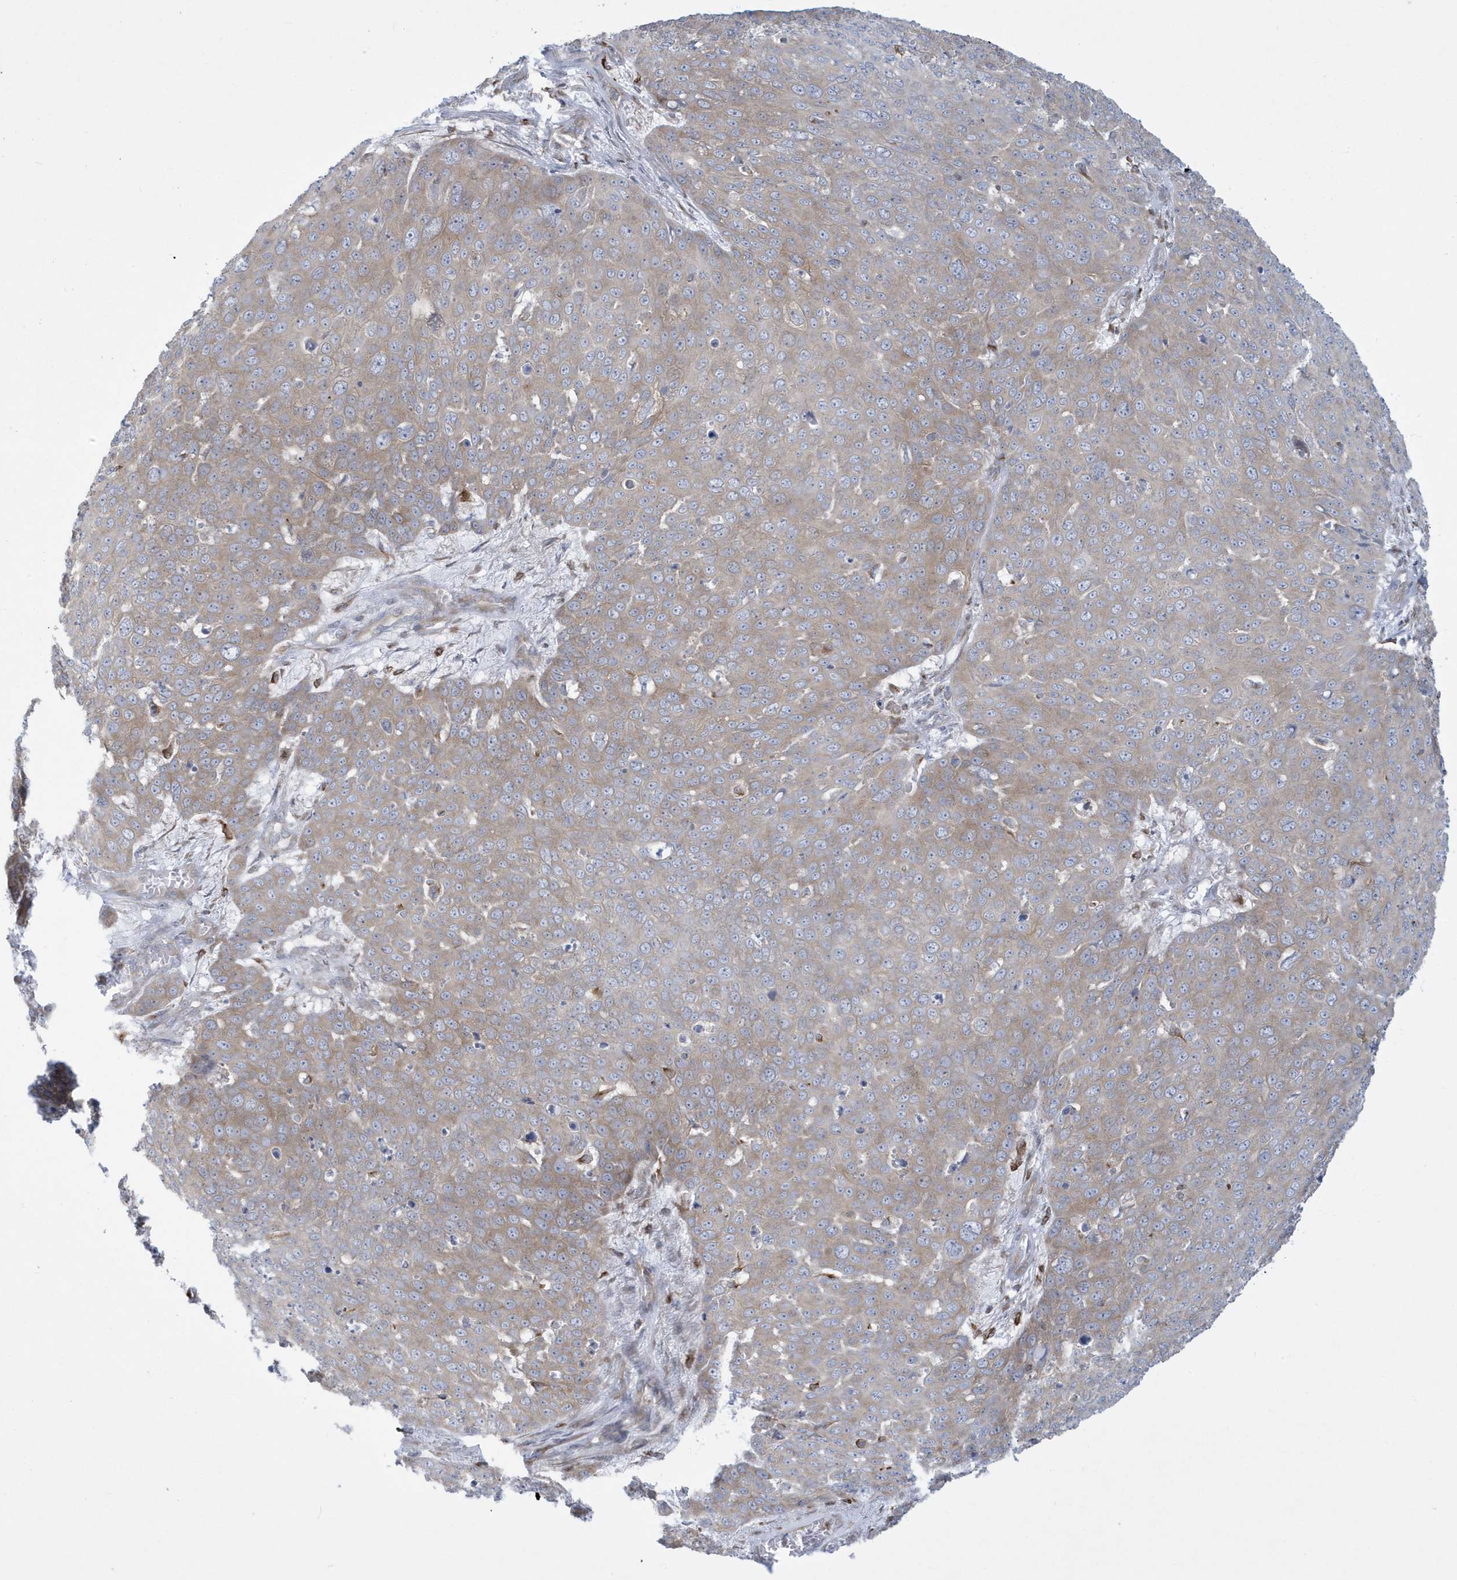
{"staining": {"intensity": "weak", "quantity": "<25%", "location": "cytoplasmic/membranous"}, "tissue": "skin cancer", "cell_type": "Tumor cells", "image_type": "cancer", "snomed": [{"axis": "morphology", "description": "Squamous cell carcinoma, NOS"}, {"axis": "topography", "description": "Skin"}], "caption": "IHC photomicrograph of skin cancer (squamous cell carcinoma) stained for a protein (brown), which reveals no staining in tumor cells. The staining is performed using DAB (3,3'-diaminobenzidine) brown chromogen with nuclei counter-stained in using hematoxylin.", "gene": "SLAMF9", "patient": {"sex": "male", "age": 71}}